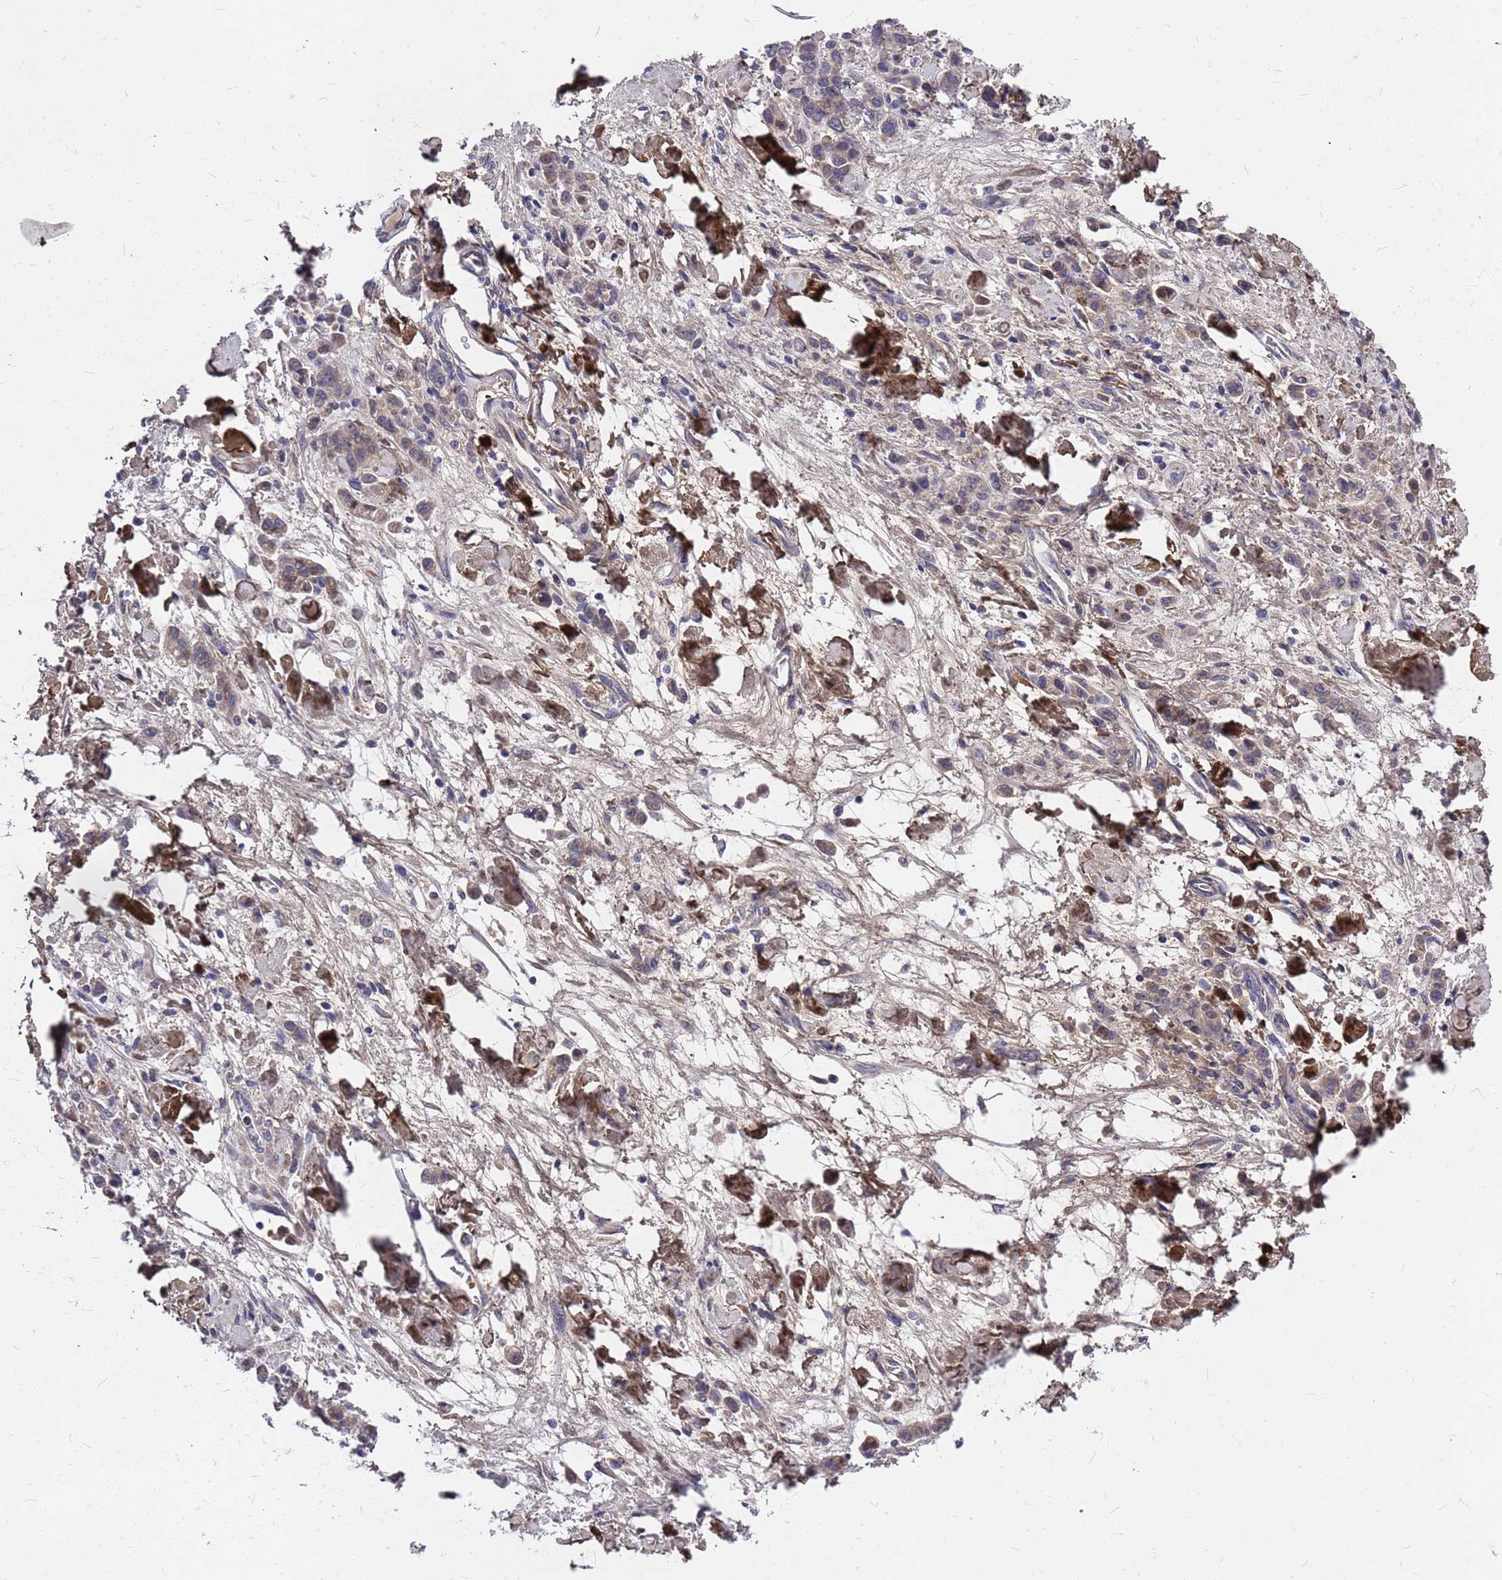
{"staining": {"intensity": "negative", "quantity": "none", "location": "none"}, "tissue": "stomach cancer", "cell_type": "Tumor cells", "image_type": "cancer", "snomed": [{"axis": "morphology", "description": "Normal tissue, NOS"}, {"axis": "morphology", "description": "Adenocarcinoma, NOS"}, {"axis": "topography", "description": "Stomach"}], "caption": "IHC of human stomach adenocarcinoma reveals no positivity in tumor cells.", "gene": "ZNF717", "patient": {"sex": "male", "age": 82}}